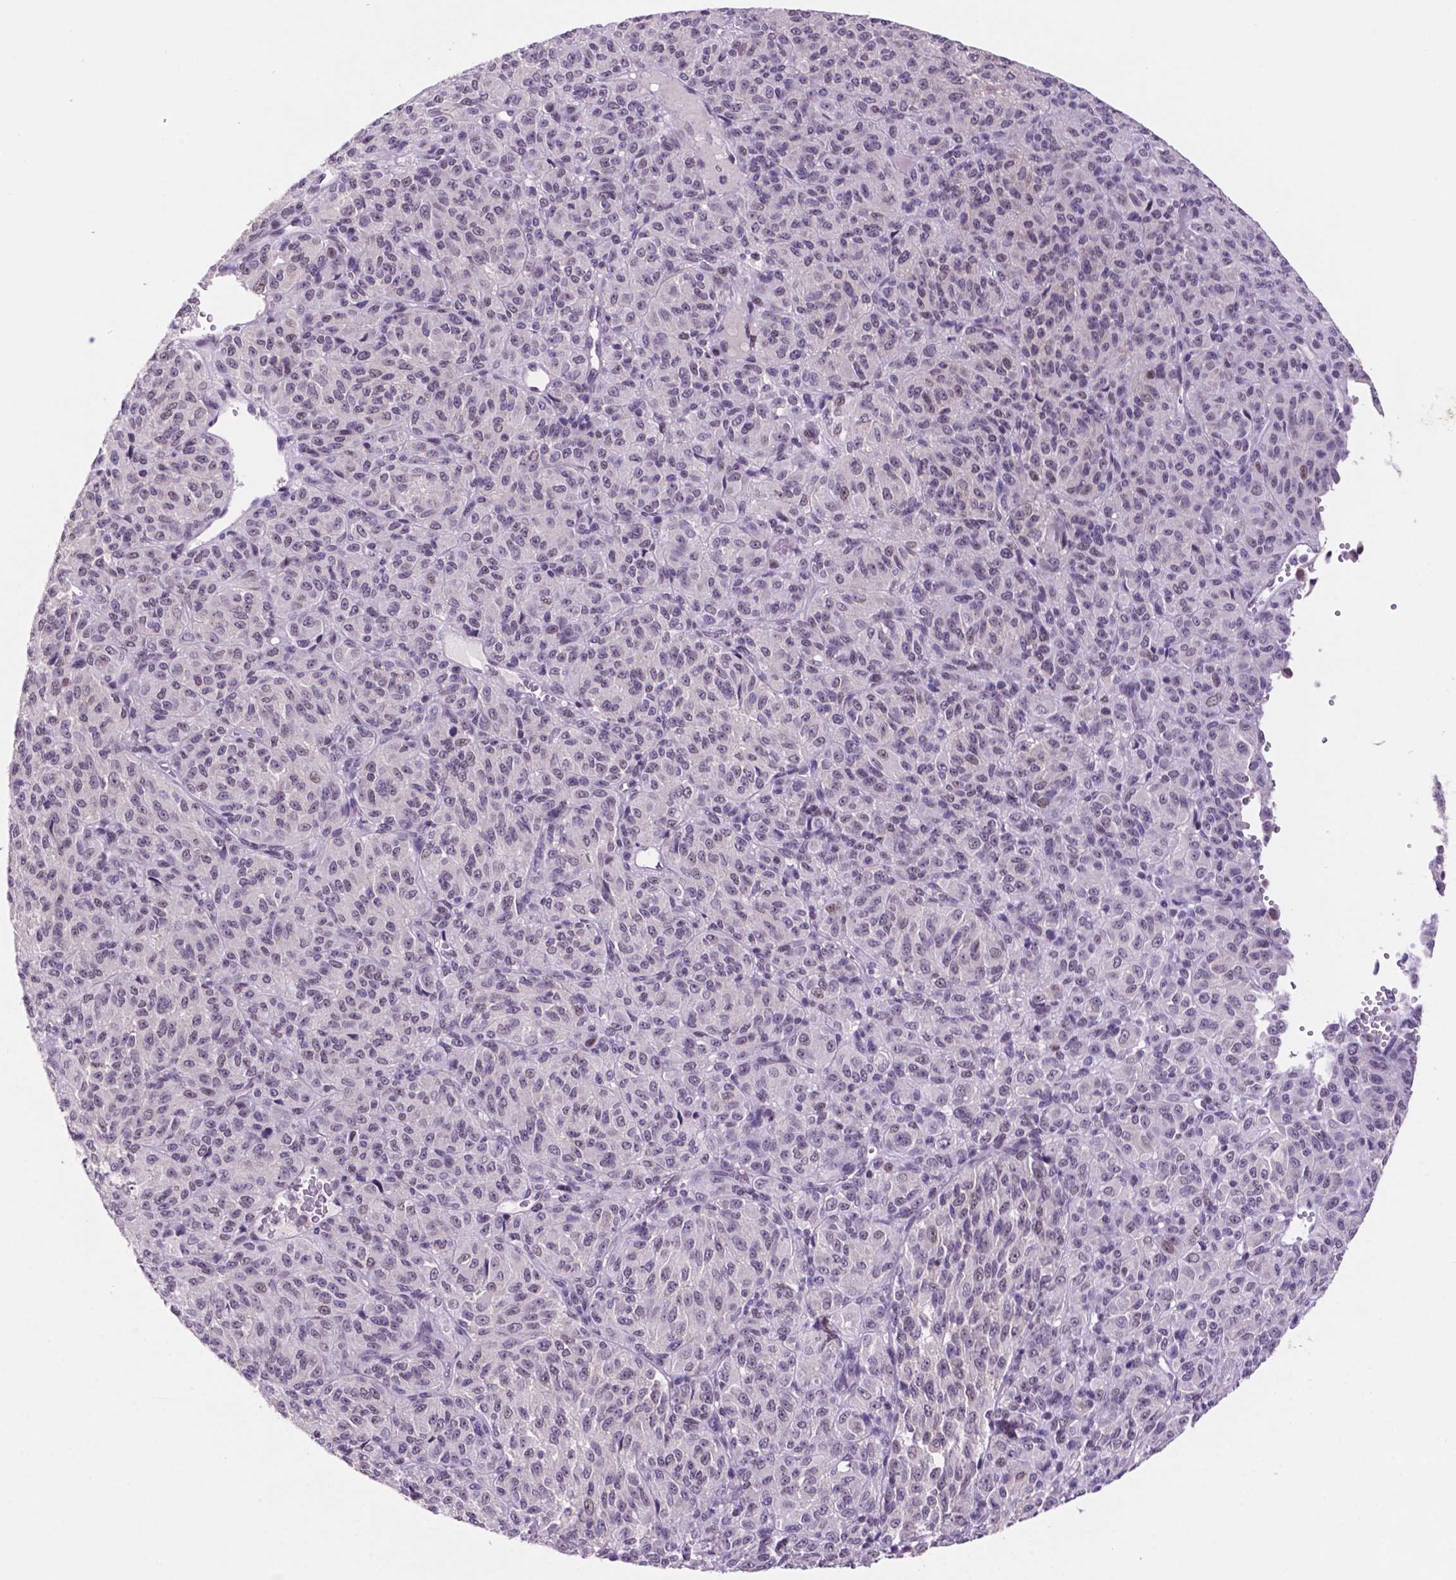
{"staining": {"intensity": "moderate", "quantity": "<25%", "location": "nuclear"}, "tissue": "melanoma", "cell_type": "Tumor cells", "image_type": "cancer", "snomed": [{"axis": "morphology", "description": "Malignant melanoma, Metastatic site"}, {"axis": "topography", "description": "Brain"}], "caption": "A high-resolution histopathology image shows IHC staining of melanoma, which reveals moderate nuclear positivity in approximately <25% of tumor cells.", "gene": "NCOR1", "patient": {"sex": "female", "age": 56}}